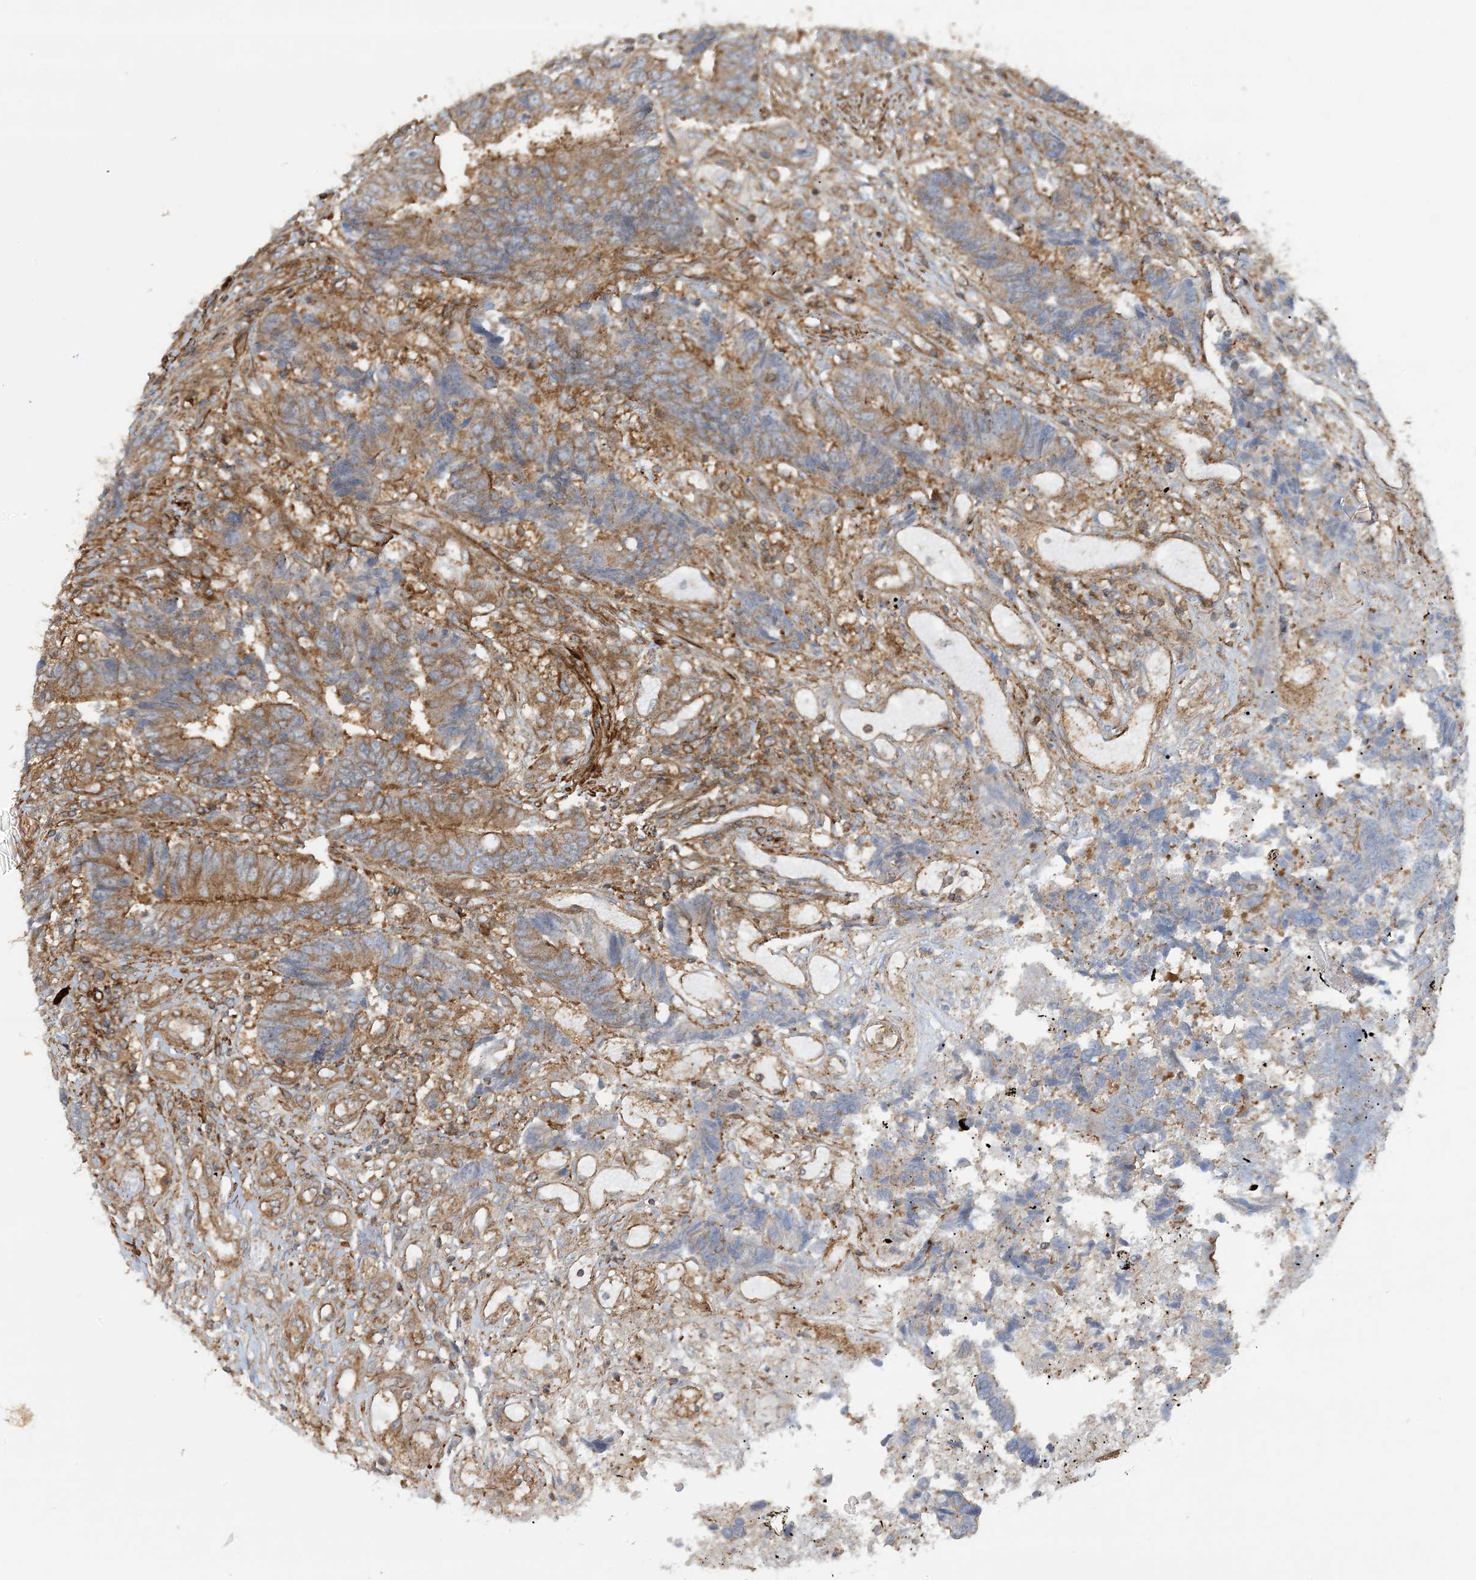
{"staining": {"intensity": "moderate", "quantity": ">75%", "location": "cytoplasmic/membranous"}, "tissue": "colorectal cancer", "cell_type": "Tumor cells", "image_type": "cancer", "snomed": [{"axis": "morphology", "description": "Adenocarcinoma, NOS"}, {"axis": "topography", "description": "Rectum"}], "caption": "Colorectal adenocarcinoma stained with a protein marker exhibits moderate staining in tumor cells.", "gene": "STAM2", "patient": {"sex": "male", "age": 84}}